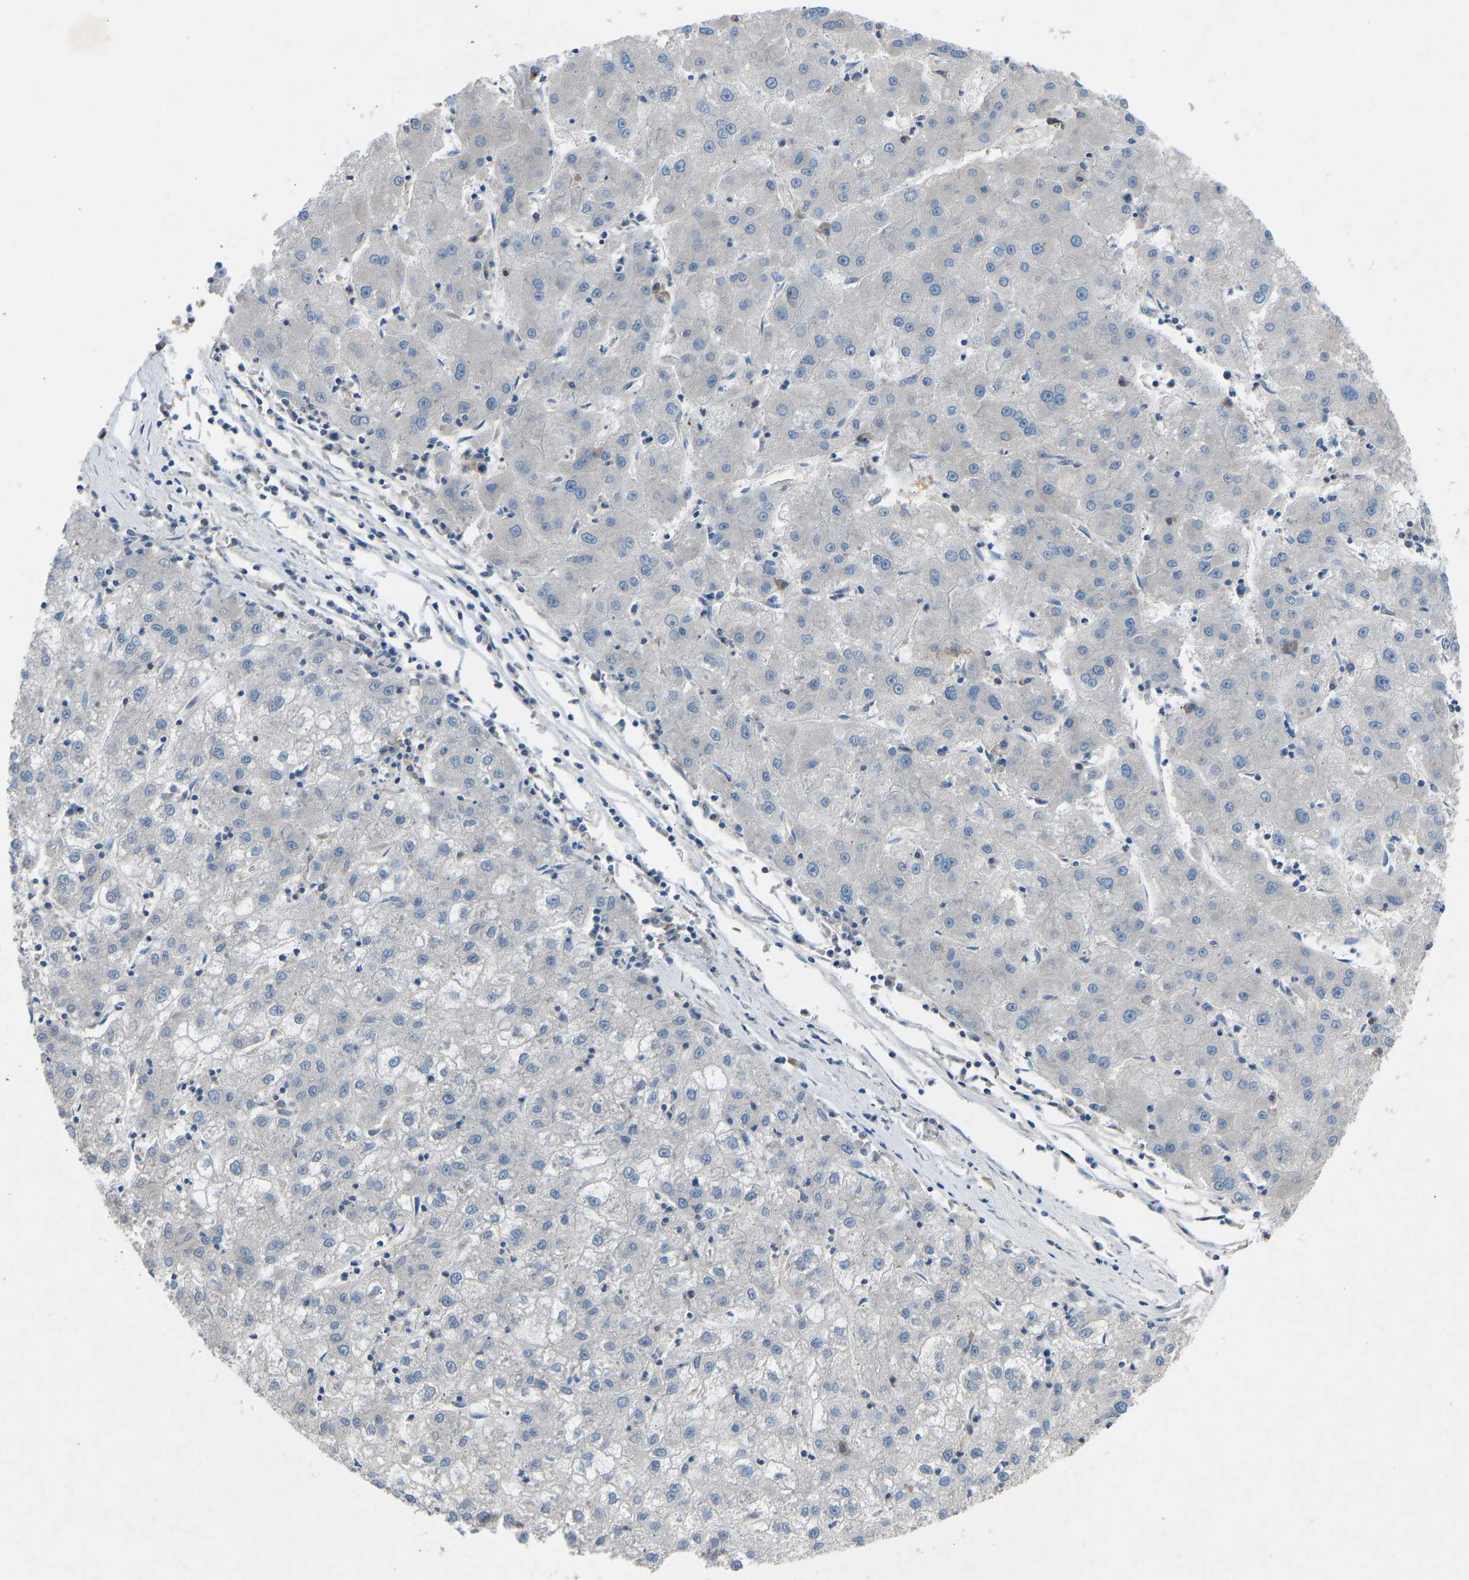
{"staining": {"intensity": "negative", "quantity": "none", "location": "none"}, "tissue": "liver cancer", "cell_type": "Tumor cells", "image_type": "cancer", "snomed": [{"axis": "morphology", "description": "Carcinoma, Hepatocellular, NOS"}, {"axis": "topography", "description": "Liver"}], "caption": "Immunohistochemistry image of human liver cancer stained for a protein (brown), which shows no expression in tumor cells. (IHC, brightfield microscopy, high magnification).", "gene": "GRK6", "patient": {"sex": "male", "age": 72}}